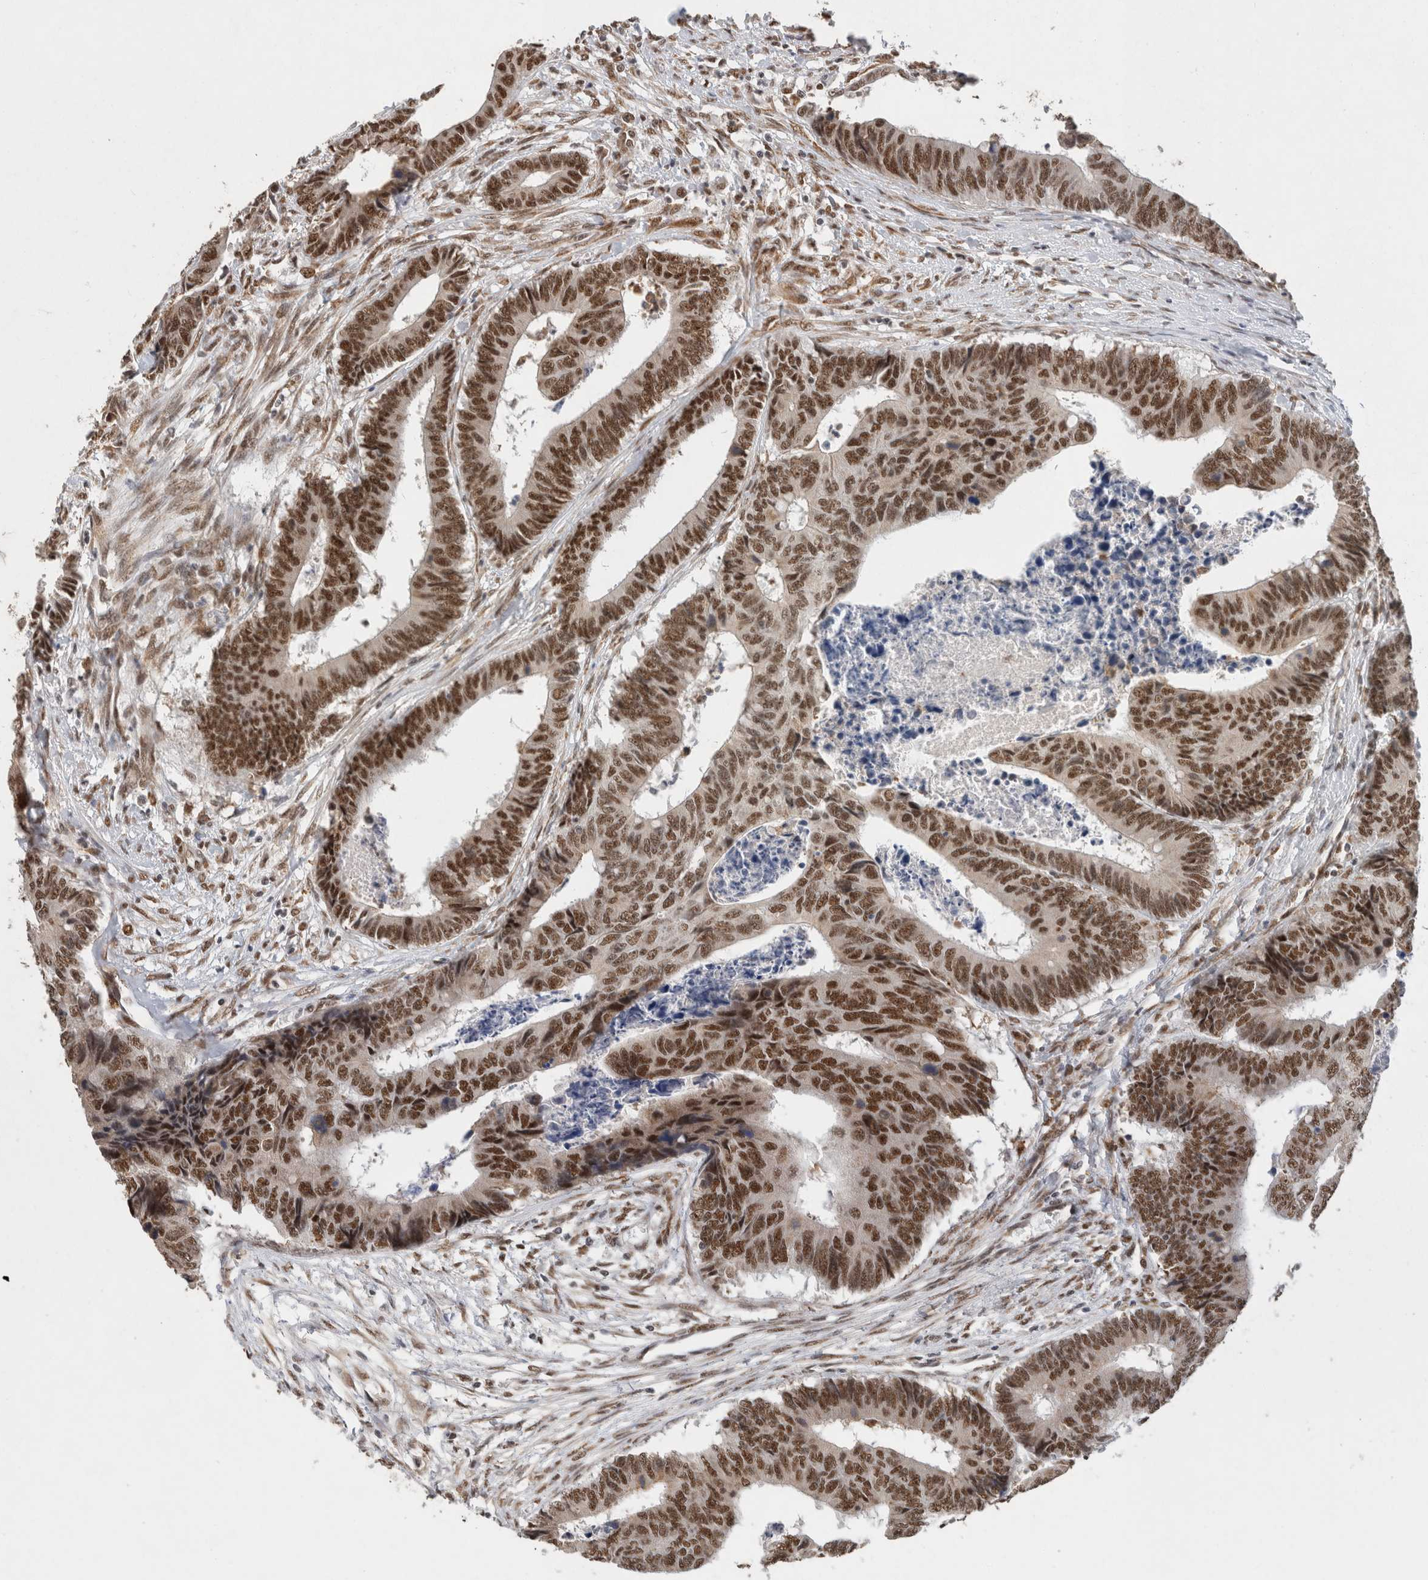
{"staining": {"intensity": "strong", "quantity": ">75%", "location": "nuclear"}, "tissue": "colorectal cancer", "cell_type": "Tumor cells", "image_type": "cancer", "snomed": [{"axis": "morphology", "description": "Adenocarcinoma, NOS"}, {"axis": "topography", "description": "Rectum"}], "caption": "Strong nuclear protein positivity is present in about >75% of tumor cells in colorectal cancer. The staining is performed using DAB (3,3'-diaminobenzidine) brown chromogen to label protein expression. The nuclei are counter-stained blue using hematoxylin.", "gene": "DDX42", "patient": {"sex": "male", "age": 84}}